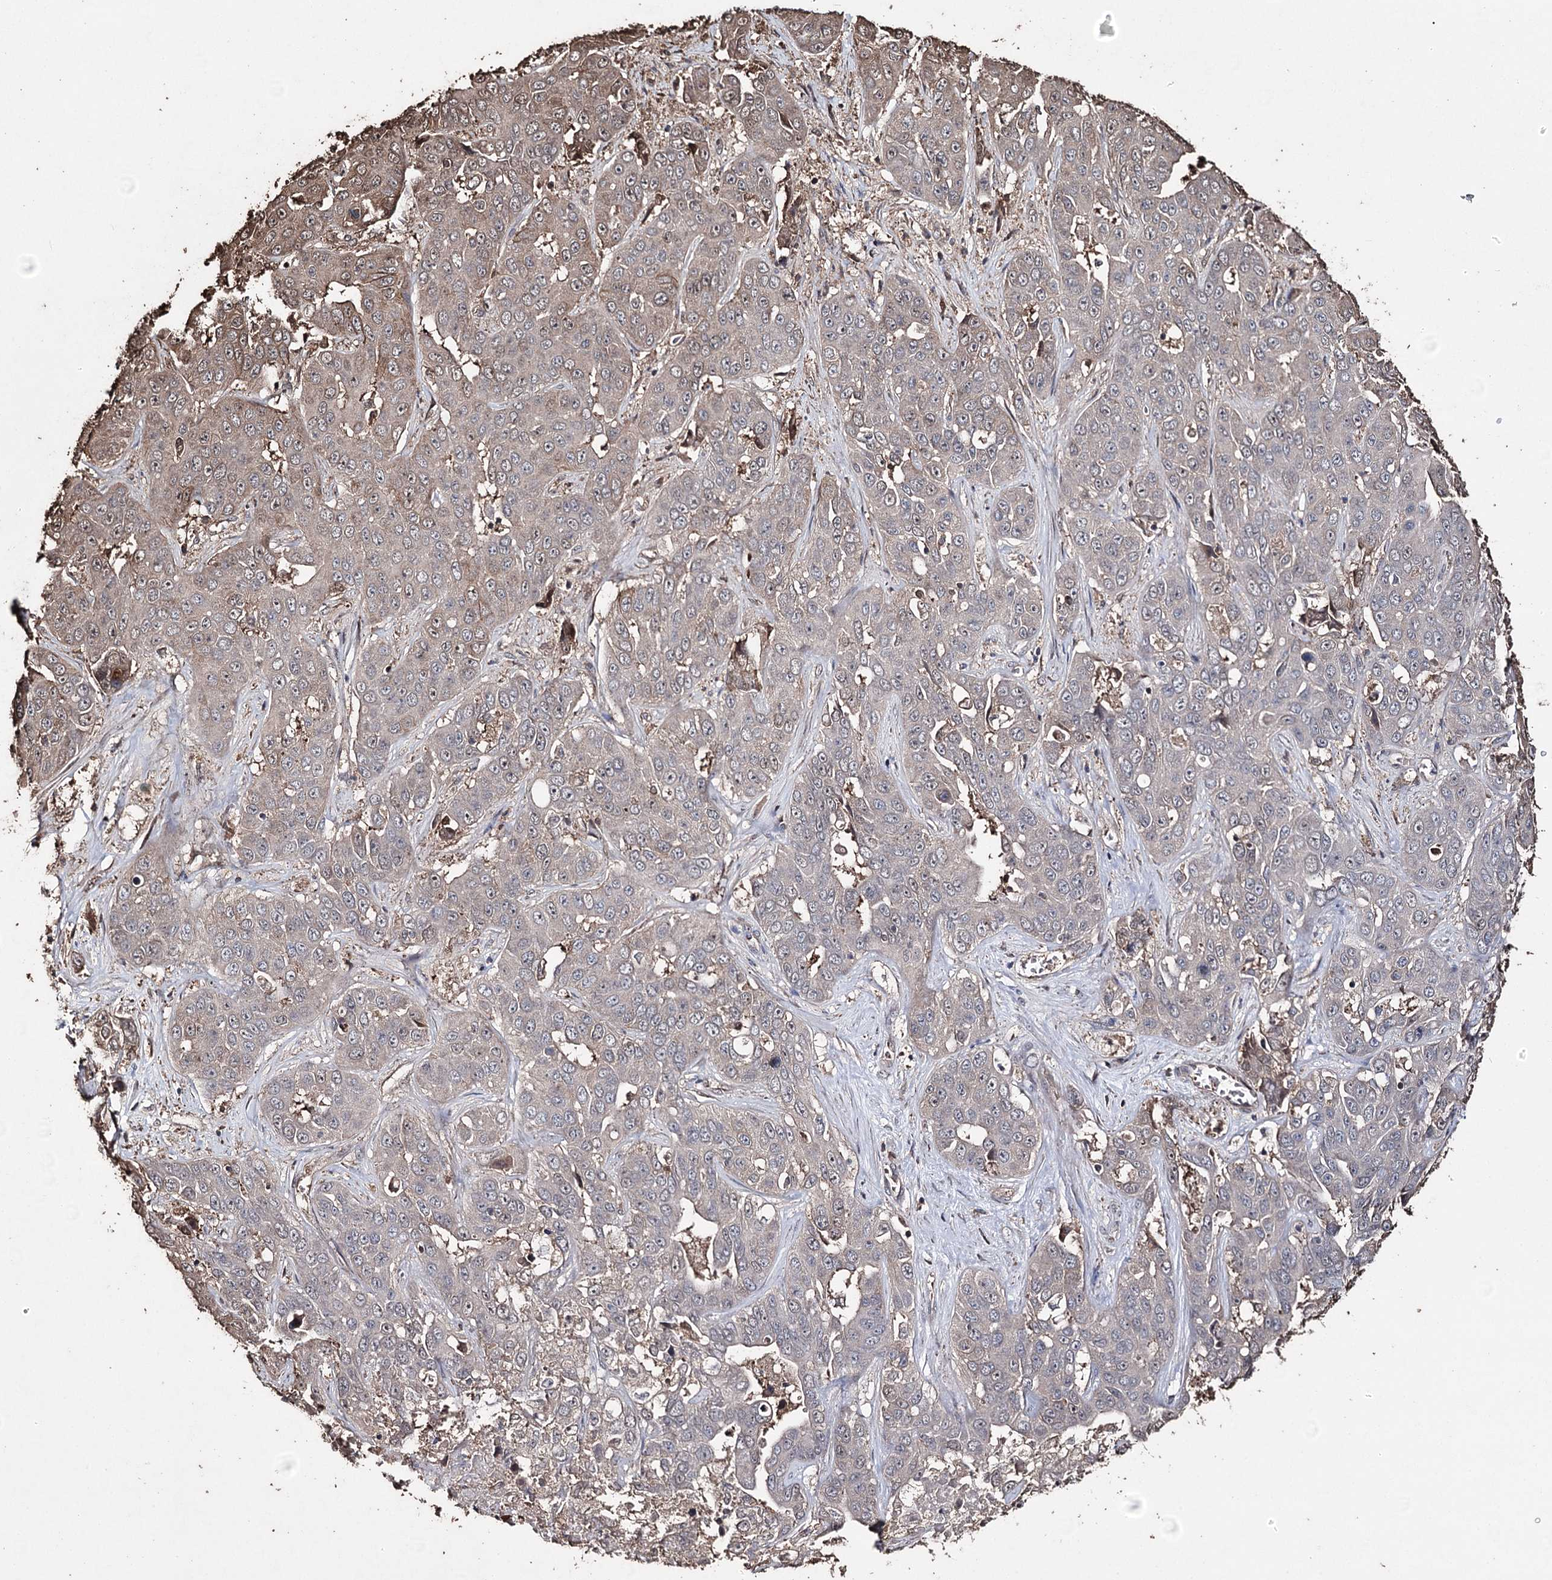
{"staining": {"intensity": "moderate", "quantity": "<25%", "location": "cytoplasmic/membranous"}, "tissue": "liver cancer", "cell_type": "Tumor cells", "image_type": "cancer", "snomed": [{"axis": "morphology", "description": "Cholangiocarcinoma"}, {"axis": "topography", "description": "Liver"}], "caption": "Liver cholangiocarcinoma stained with a protein marker displays moderate staining in tumor cells.", "gene": "ZNF662", "patient": {"sex": "female", "age": 52}}